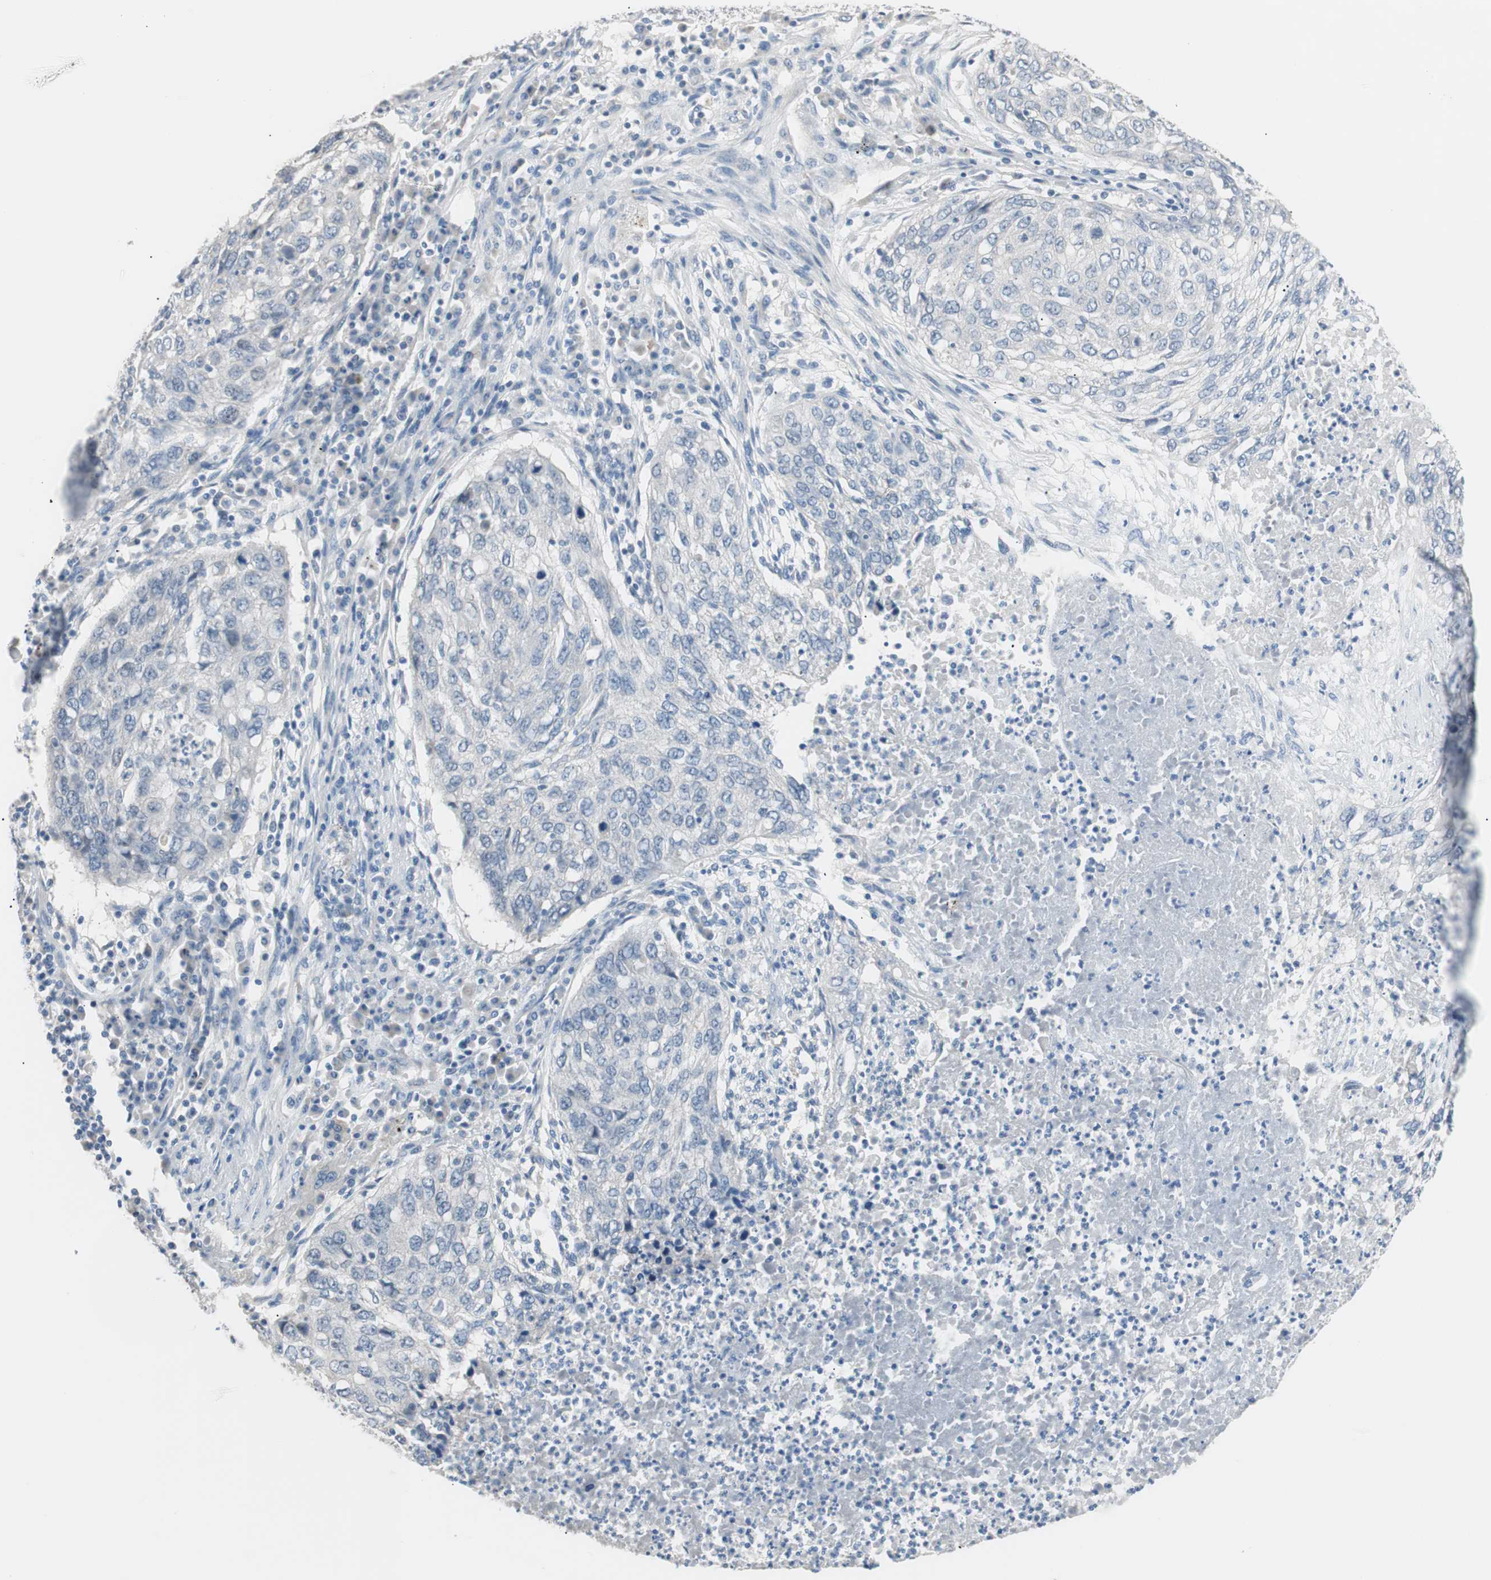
{"staining": {"intensity": "negative", "quantity": "none", "location": "none"}, "tissue": "lung cancer", "cell_type": "Tumor cells", "image_type": "cancer", "snomed": [{"axis": "morphology", "description": "Squamous cell carcinoma, NOS"}, {"axis": "topography", "description": "Lung"}], "caption": "IHC of human lung cancer (squamous cell carcinoma) demonstrates no staining in tumor cells.", "gene": "VIL1", "patient": {"sex": "female", "age": 63}}